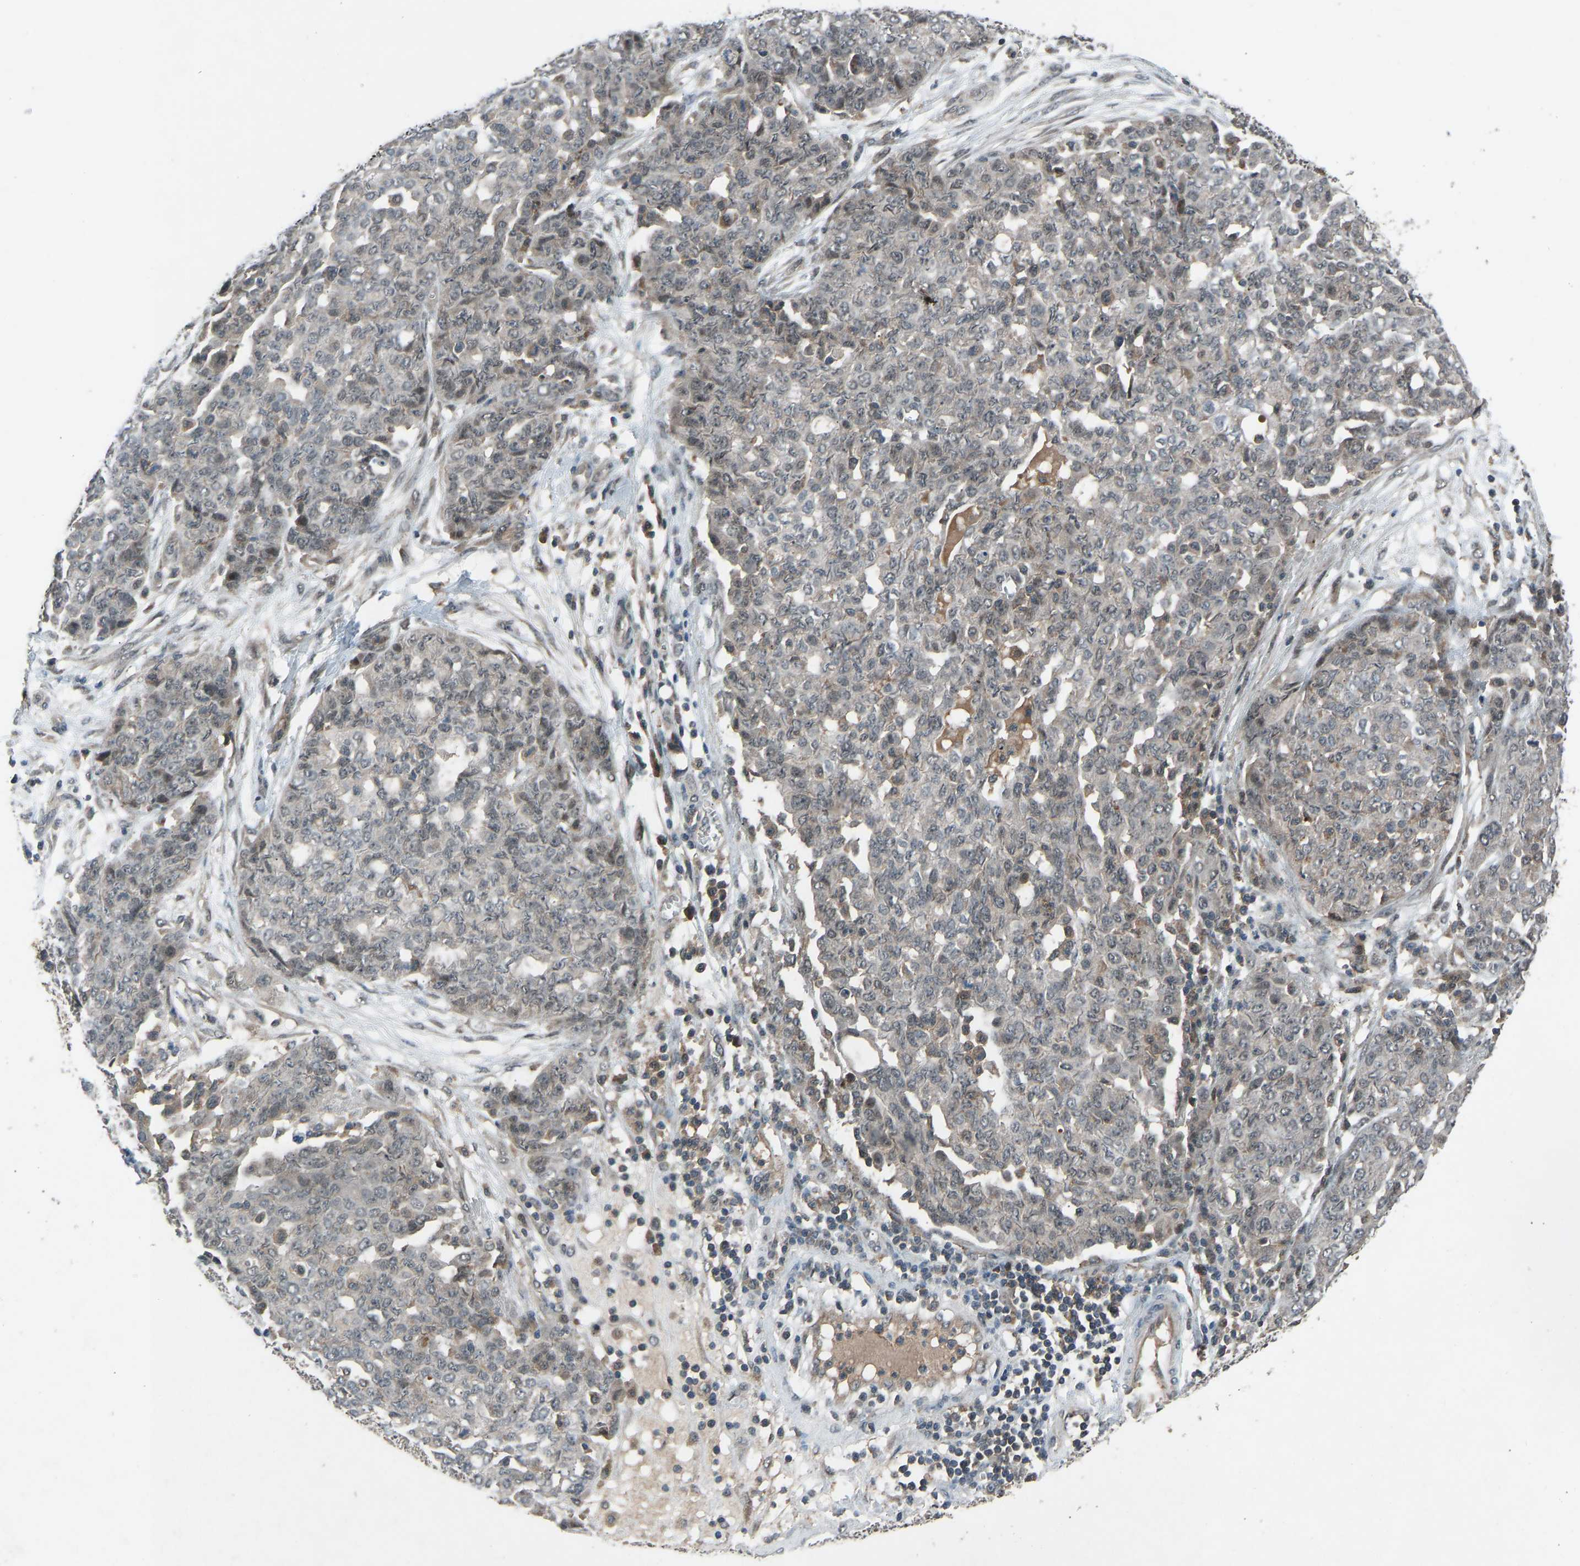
{"staining": {"intensity": "moderate", "quantity": "<25%", "location": "cytoplasmic/membranous"}, "tissue": "ovarian cancer", "cell_type": "Tumor cells", "image_type": "cancer", "snomed": [{"axis": "morphology", "description": "Cystadenocarcinoma, serous, NOS"}, {"axis": "topography", "description": "Soft tissue"}, {"axis": "topography", "description": "Ovary"}], "caption": "Protein expression analysis of ovarian serous cystadenocarcinoma exhibits moderate cytoplasmic/membranous staining in about <25% of tumor cells.", "gene": "SLC43A1", "patient": {"sex": "female", "age": 57}}